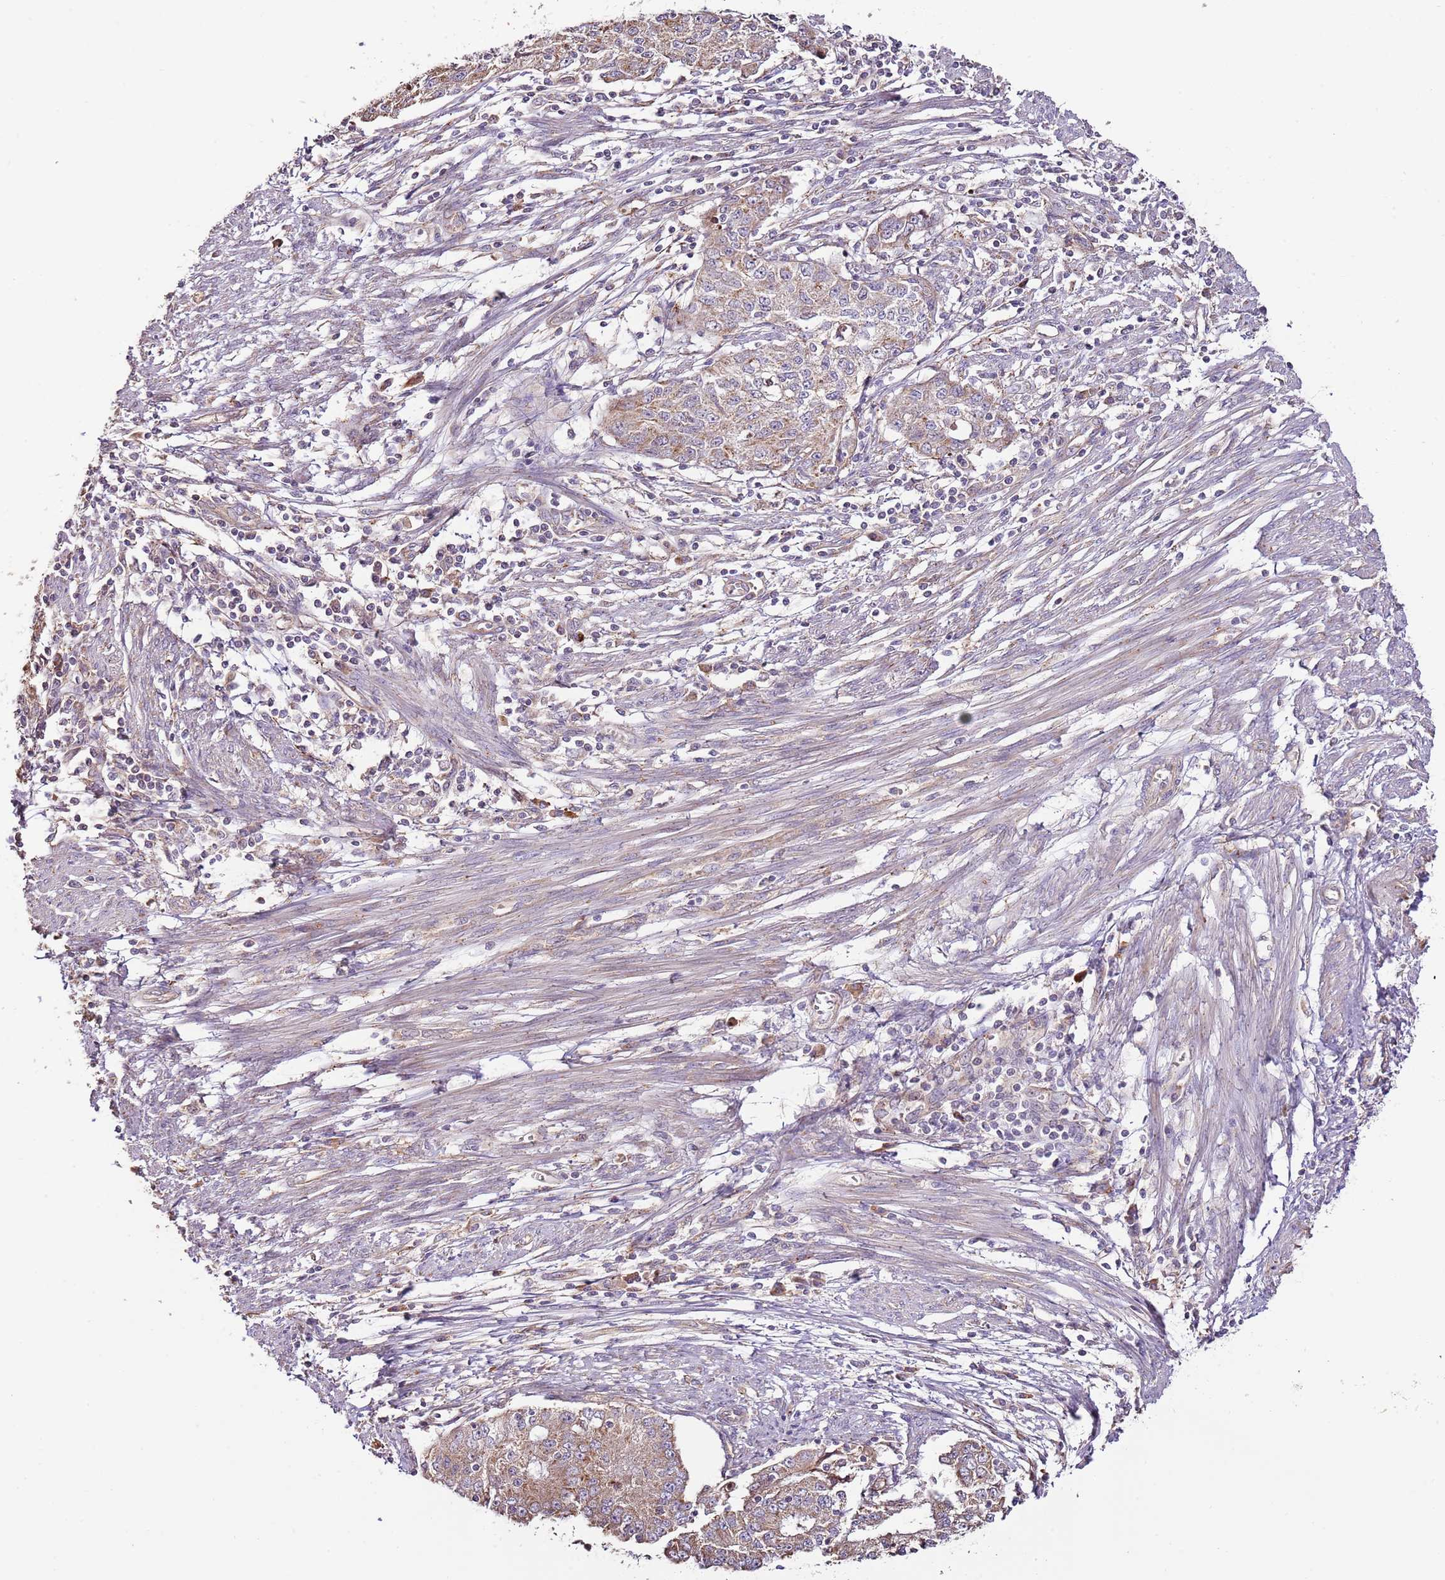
{"staining": {"intensity": "weak", "quantity": ">75%", "location": "cytoplasmic/membranous"}, "tissue": "endometrial cancer", "cell_type": "Tumor cells", "image_type": "cancer", "snomed": [{"axis": "morphology", "description": "Adenocarcinoma, NOS"}, {"axis": "topography", "description": "Endometrium"}], "caption": "Immunohistochemistry (IHC) photomicrograph of neoplastic tissue: endometrial adenocarcinoma stained using immunohistochemistry reveals low levels of weak protein expression localized specifically in the cytoplasmic/membranous of tumor cells, appearing as a cytoplasmic/membranous brown color.", "gene": "DOCK6", "patient": {"sex": "female", "age": 56}}